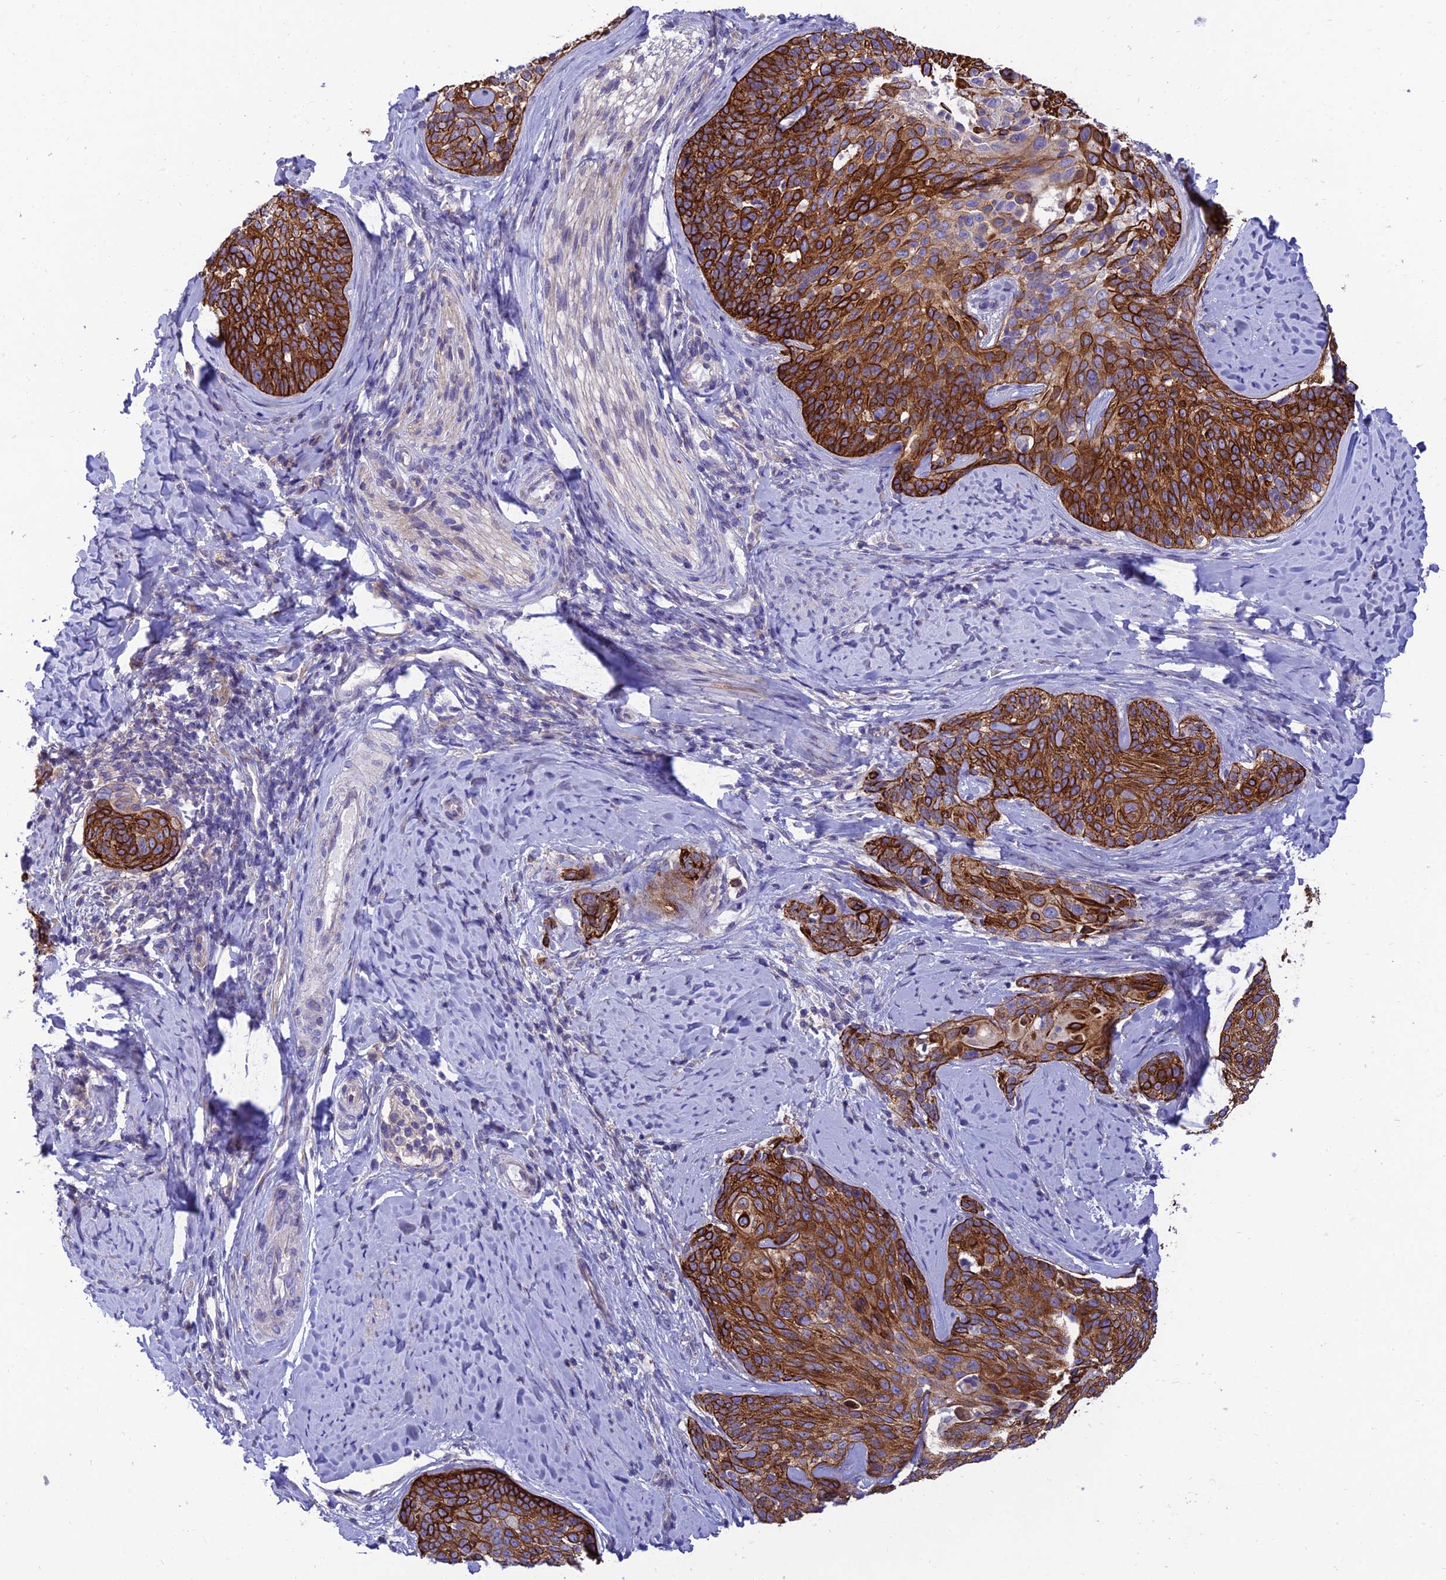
{"staining": {"intensity": "strong", "quantity": ">75%", "location": "cytoplasmic/membranous"}, "tissue": "cervical cancer", "cell_type": "Tumor cells", "image_type": "cancer", "snomed": [{"axis": "morphology", "description": "Squamous cell carcinoma, NOS"}, {"axis": "topography", "description": "Cervix"}], "caption": "IHC staining of cervical cancer, which reveals high levels of strong cytoplasmic/membranous staining in approximately >75% of tumor cells indicating strong cytoplasmic/membranous protein staining. The staining was performed using DAB (brown) for protein detection and nuclei were counterstained in hematoxylin (blue).", "gene": "CCDC157", "patient": {"sex": "female", "age": 50}}